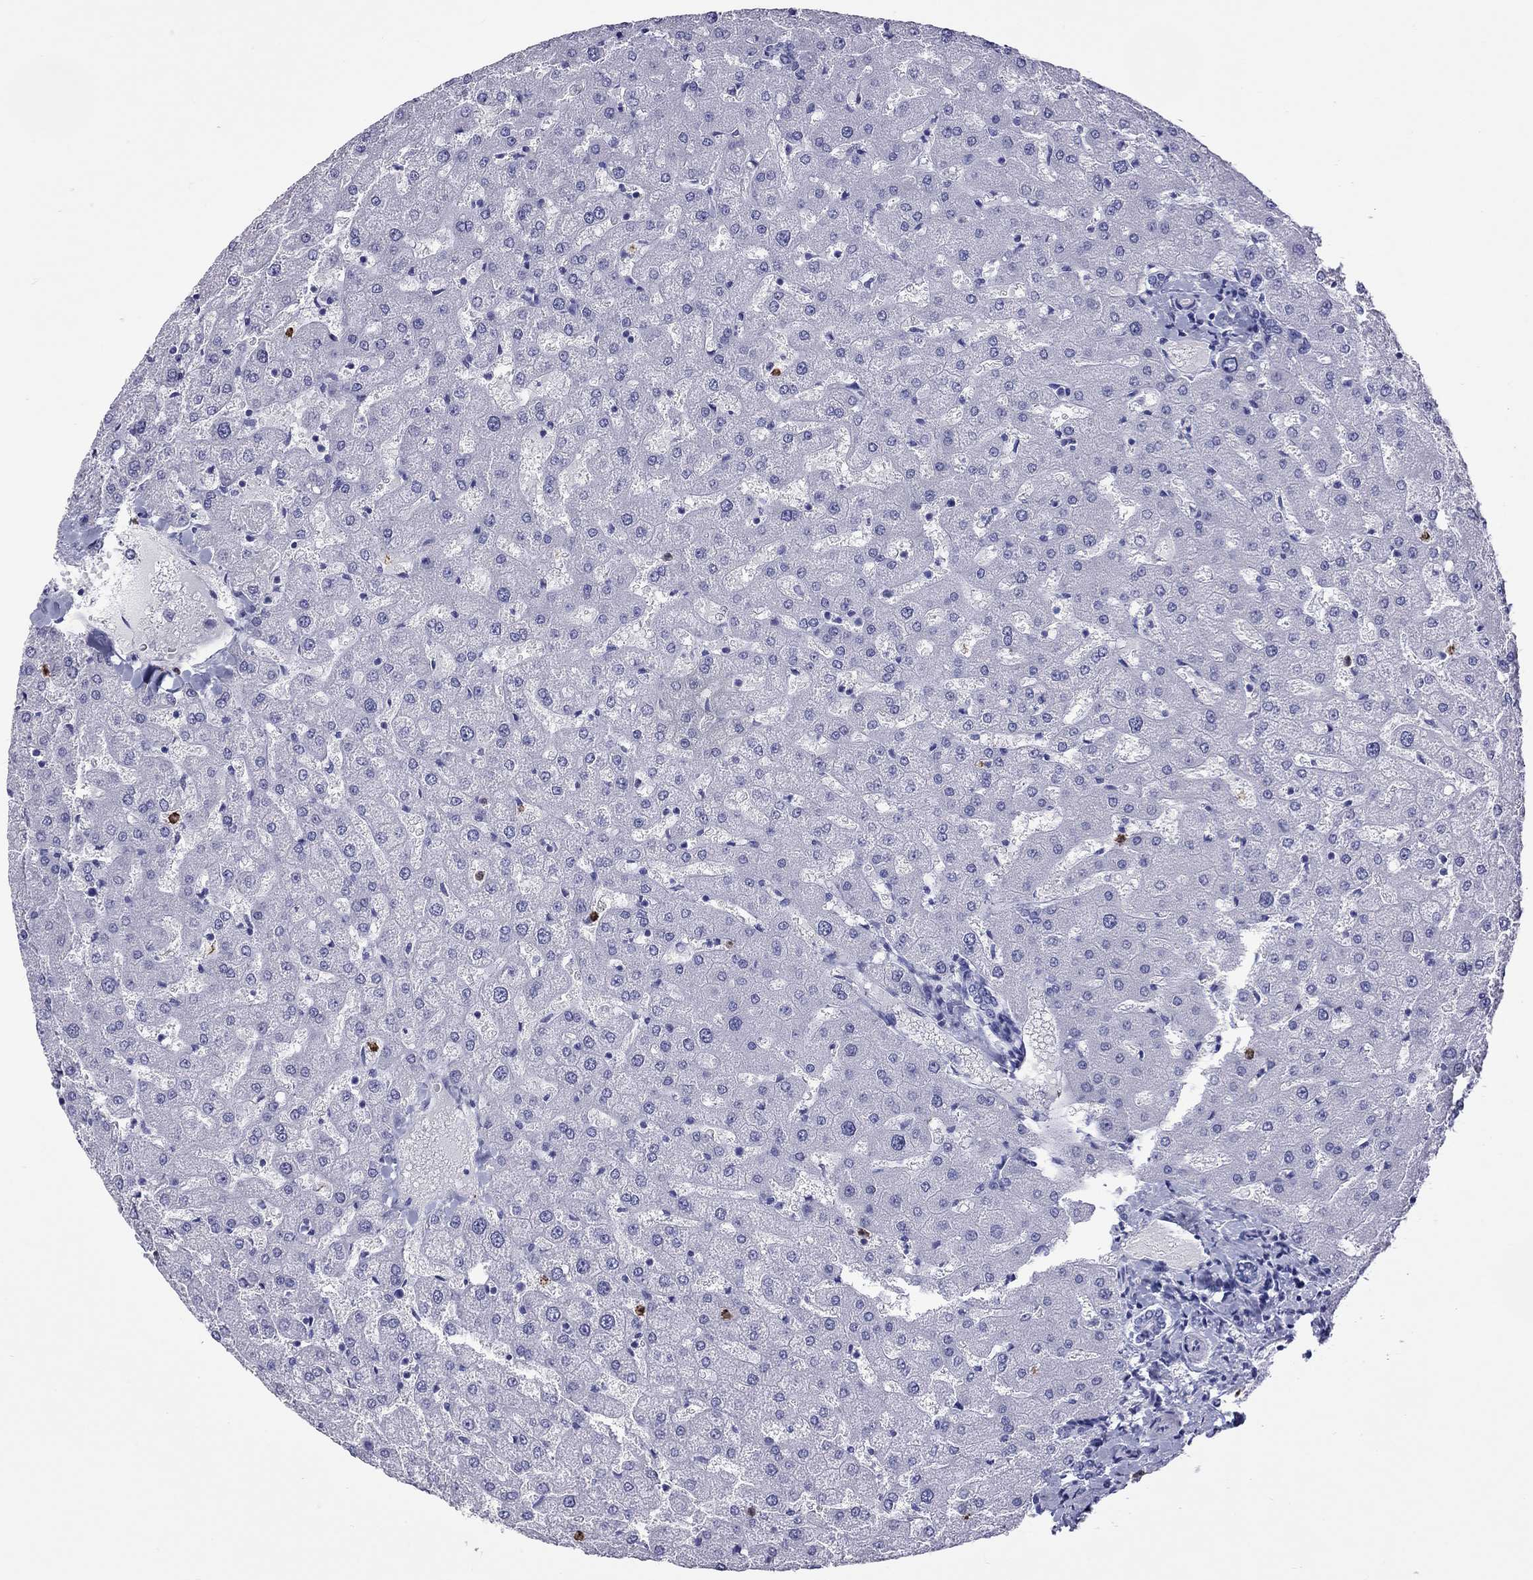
{"staining": {"intensity": "negative", "quantity": "none", "location": "none"}, "tissue": "liver", "cell_type": "Cholangiocytes", "image_type": "normal", "snomed": [{"axis": "morphology", "description": "Normal tissue, NOS"}, {"axis": "topography", "description": "Liver"}], "caption": "This image is of unremarkable liver stained with immunohistochemistry to label a protein in brown with the nuclei are counter-stained blue. There is no staining in cholangiocytes.", "gene": "SLAMF1", "patient": {"sex": "female", "age": 50}}